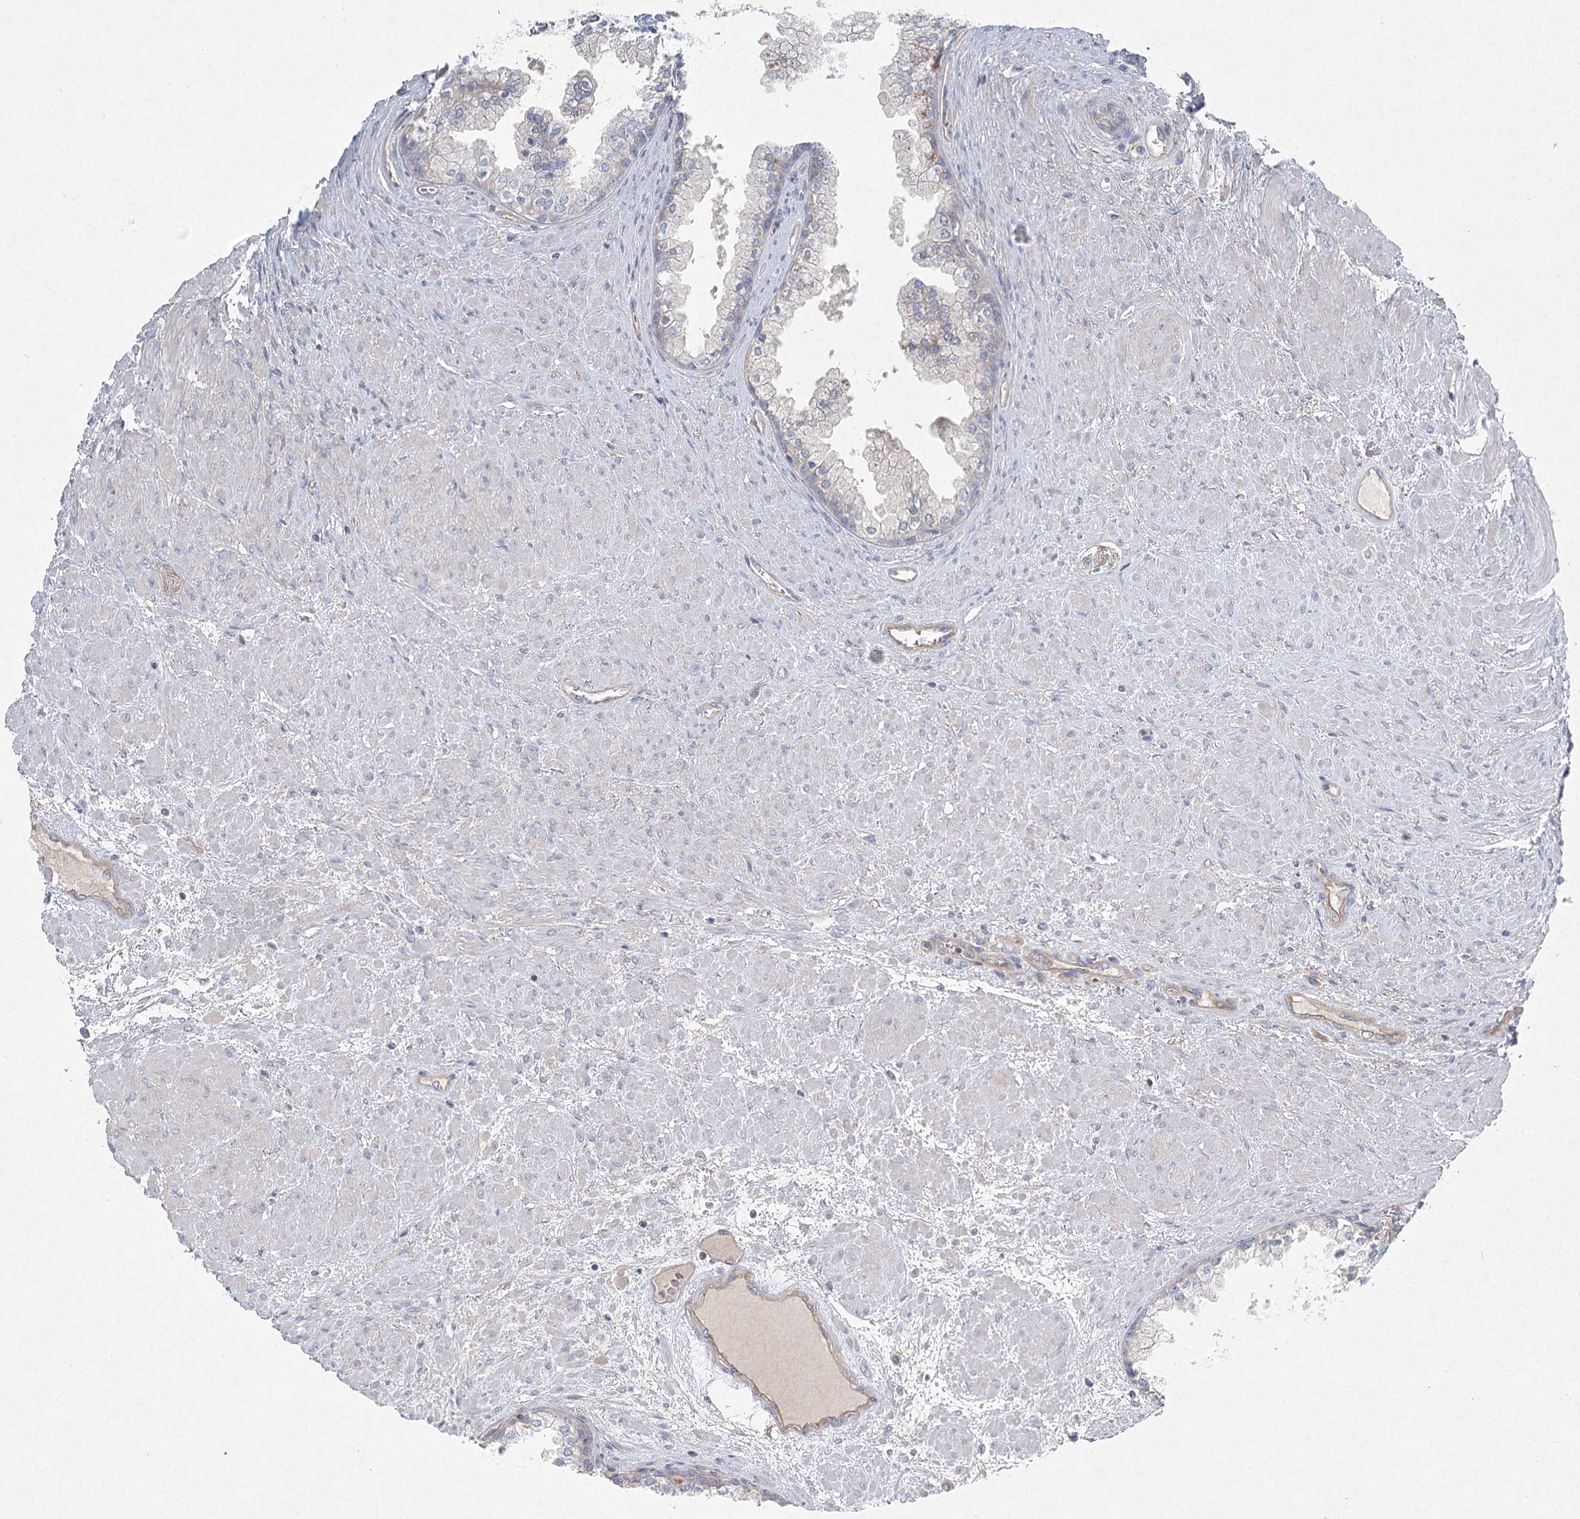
{"staining": {"intensity": "negative", "quantity": "none", "location": "none"}, "tissue": "prostate cancer", "cell_type": "Tumor cells", "image_type": "cancer", "snomed": [{"axis": "morphology", "description": "Normal tissue, NOS"}, {"axis": "morphology", "description": "Adenocarcinoma, Low grade"}, {"axis": "topography", "description": "Prostate"}, {"axis": "topography", "description": "Peripheral nerve tissue"}], "caption": "Immunohistochemical staining of human prostate adenocarcinoma (low-grade) displays no significant positivity in tumor cells. (DAB IHC visualized using brightfield microscopy, high magnification).", "gene": "DNMBP", "patient": {"sex": "male", "age": 71}}